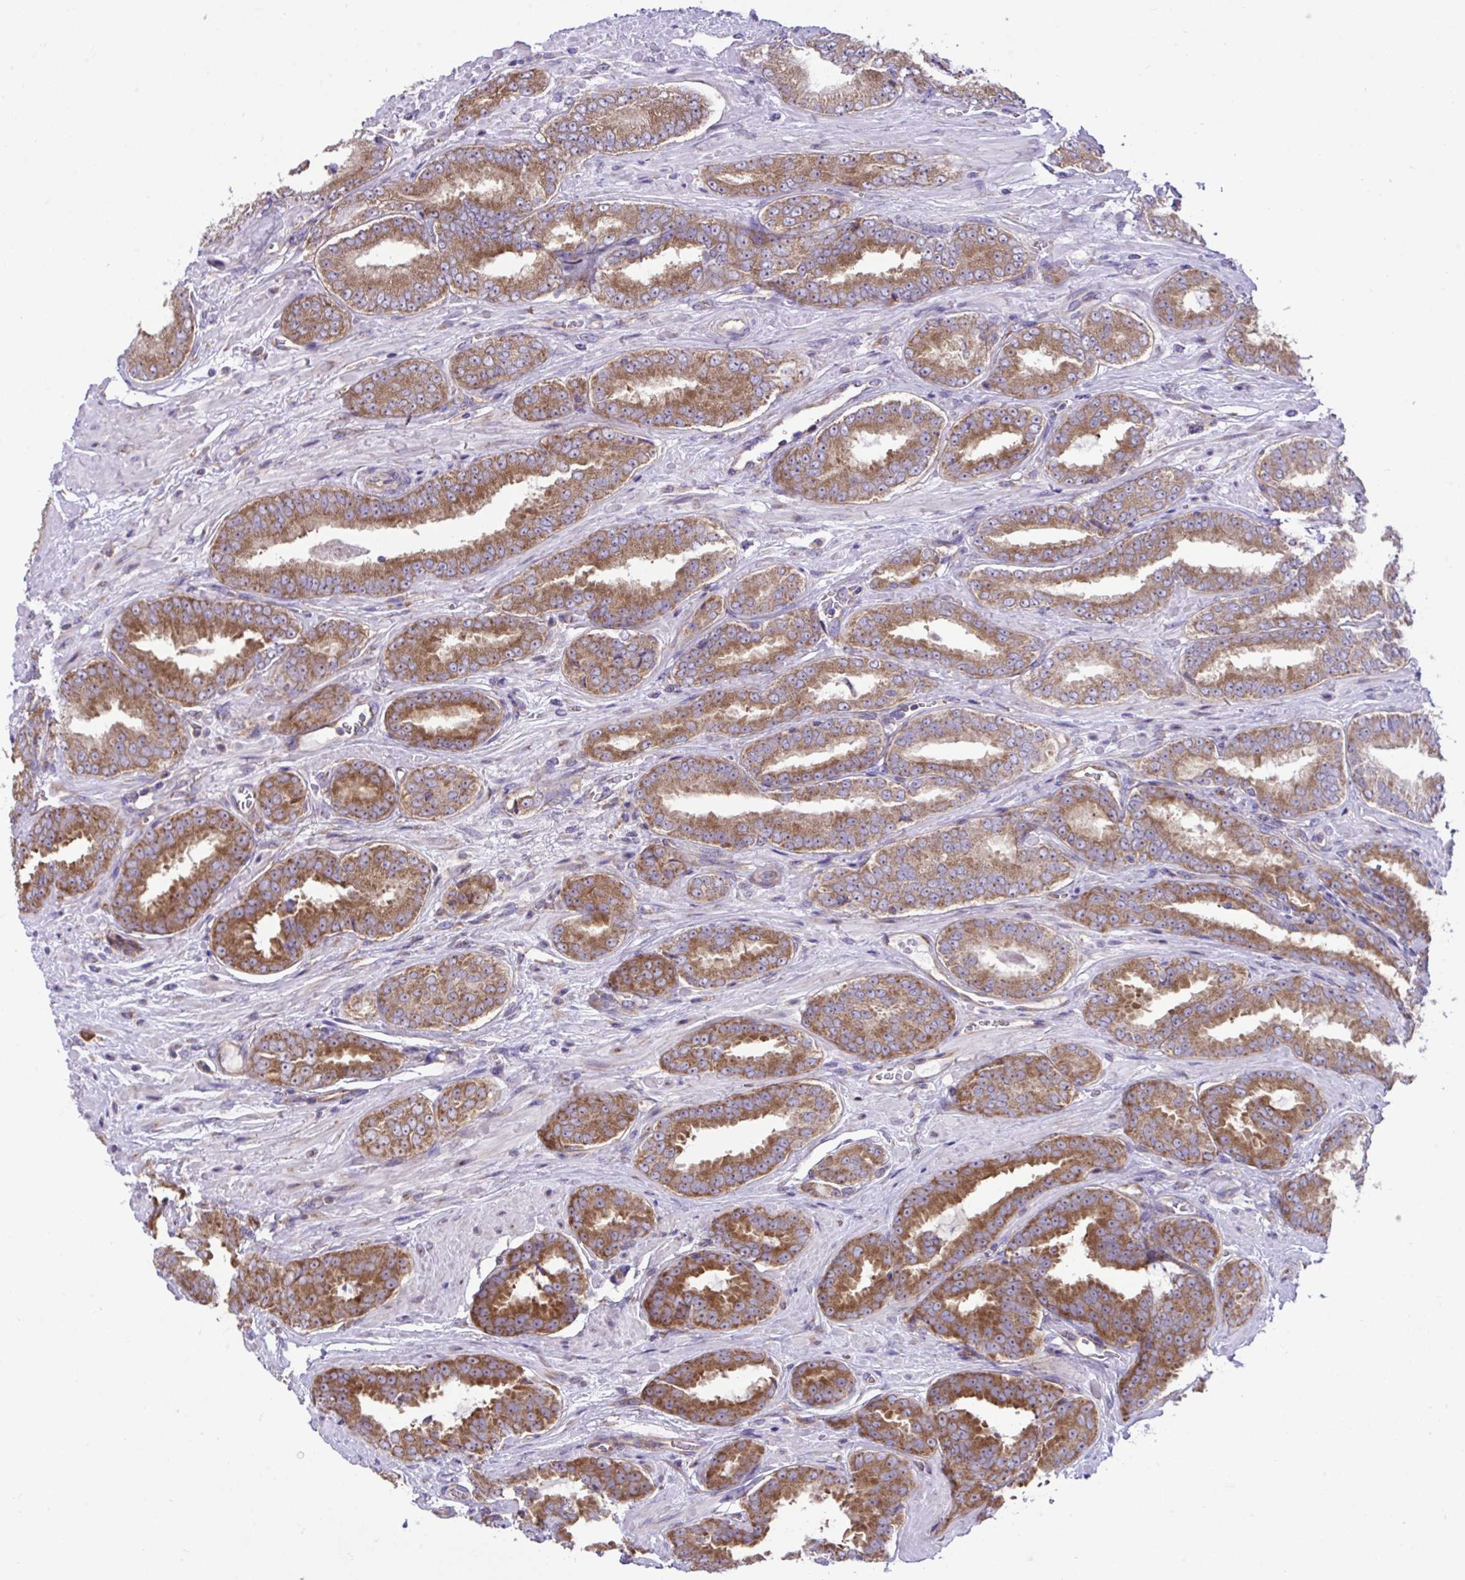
{"staining": {"intensity": "moderate", "quantity": ">75%", "location": "cytoplasmic/membranous"}, "tissue": "prostate cancer", "cell_type": "Tumor cells", "image_type": "cancer", "snomed": [{"axis": "morphology", "description": "Adenocarcinoma, High grade"}, {"axis": "topography", "description": "Prostate"}], "caption": "Protein staining exhibits moderate cytoplasmic/membranous staining in about >75% of tumor cells in prostate cancer.", "gene": "RPL7", "patient": {"sex": "male", "age": 72}}